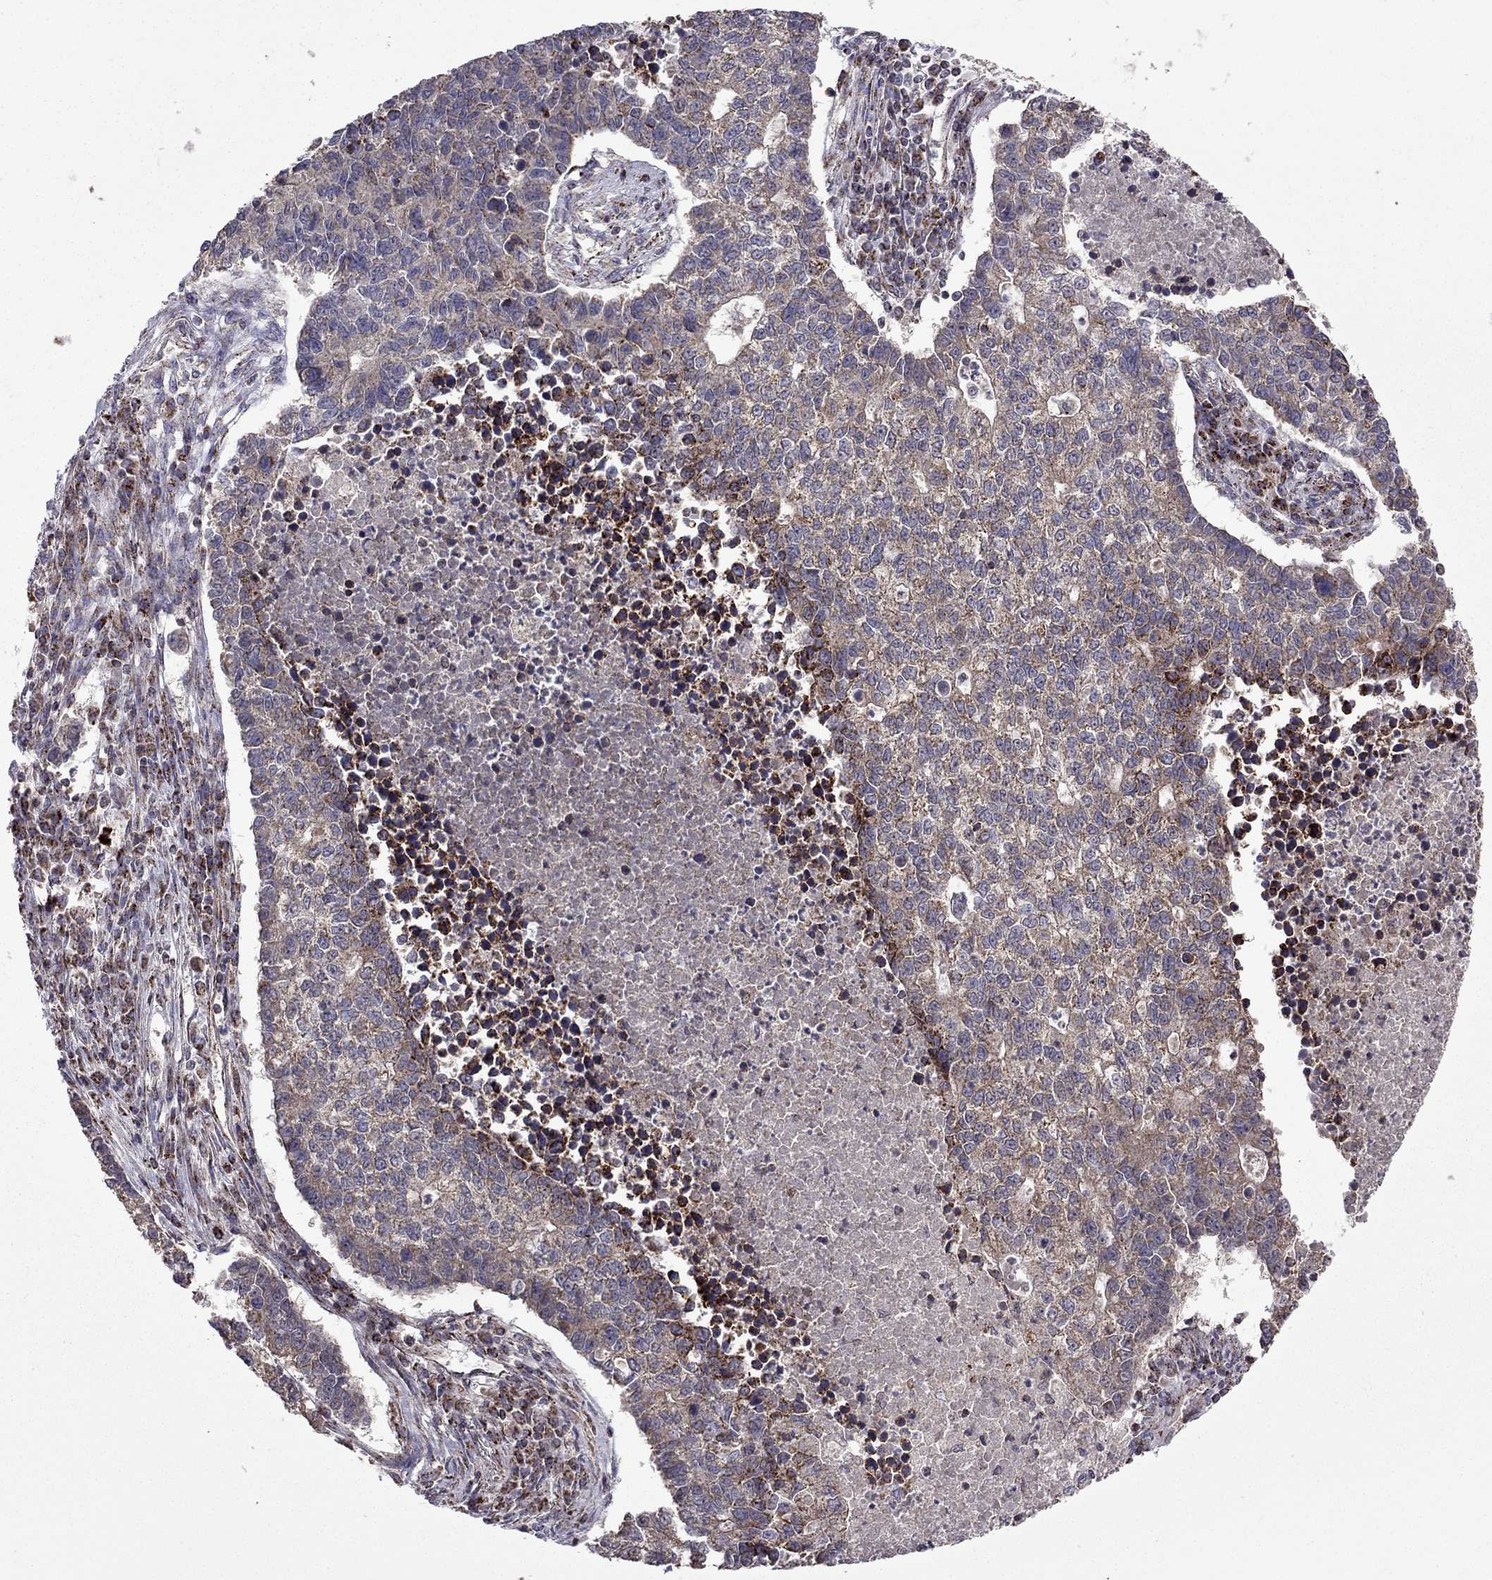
{"staining": {"intensity": "weak", "quantity": ">75%", "location": "cytoplasmic/membranous"}, "tissue": "lung cancer", "cell_type": "Tumor cells", "image_type": "cancer", "snomed": [{"axis": "morphology", "description": "Adenocarcinoma, NOS"}, {"axis": "topography", "description": "Lung"}], "caption": "IHC staining of lung adenocarcinoma, which exhibits low levels of weak cytoplasmic/membranous staining in about >75% of tumor cells indicating weak cytoplasmic/membranous protein expression. The staining was performed using DAB (3,3'-diaminobenzidine) (brown) for protein detection and nuclei were counterstained in hematoxylin (blue).", "gene": "TAB2", "patient": {"sex": "male", "age": 57}}